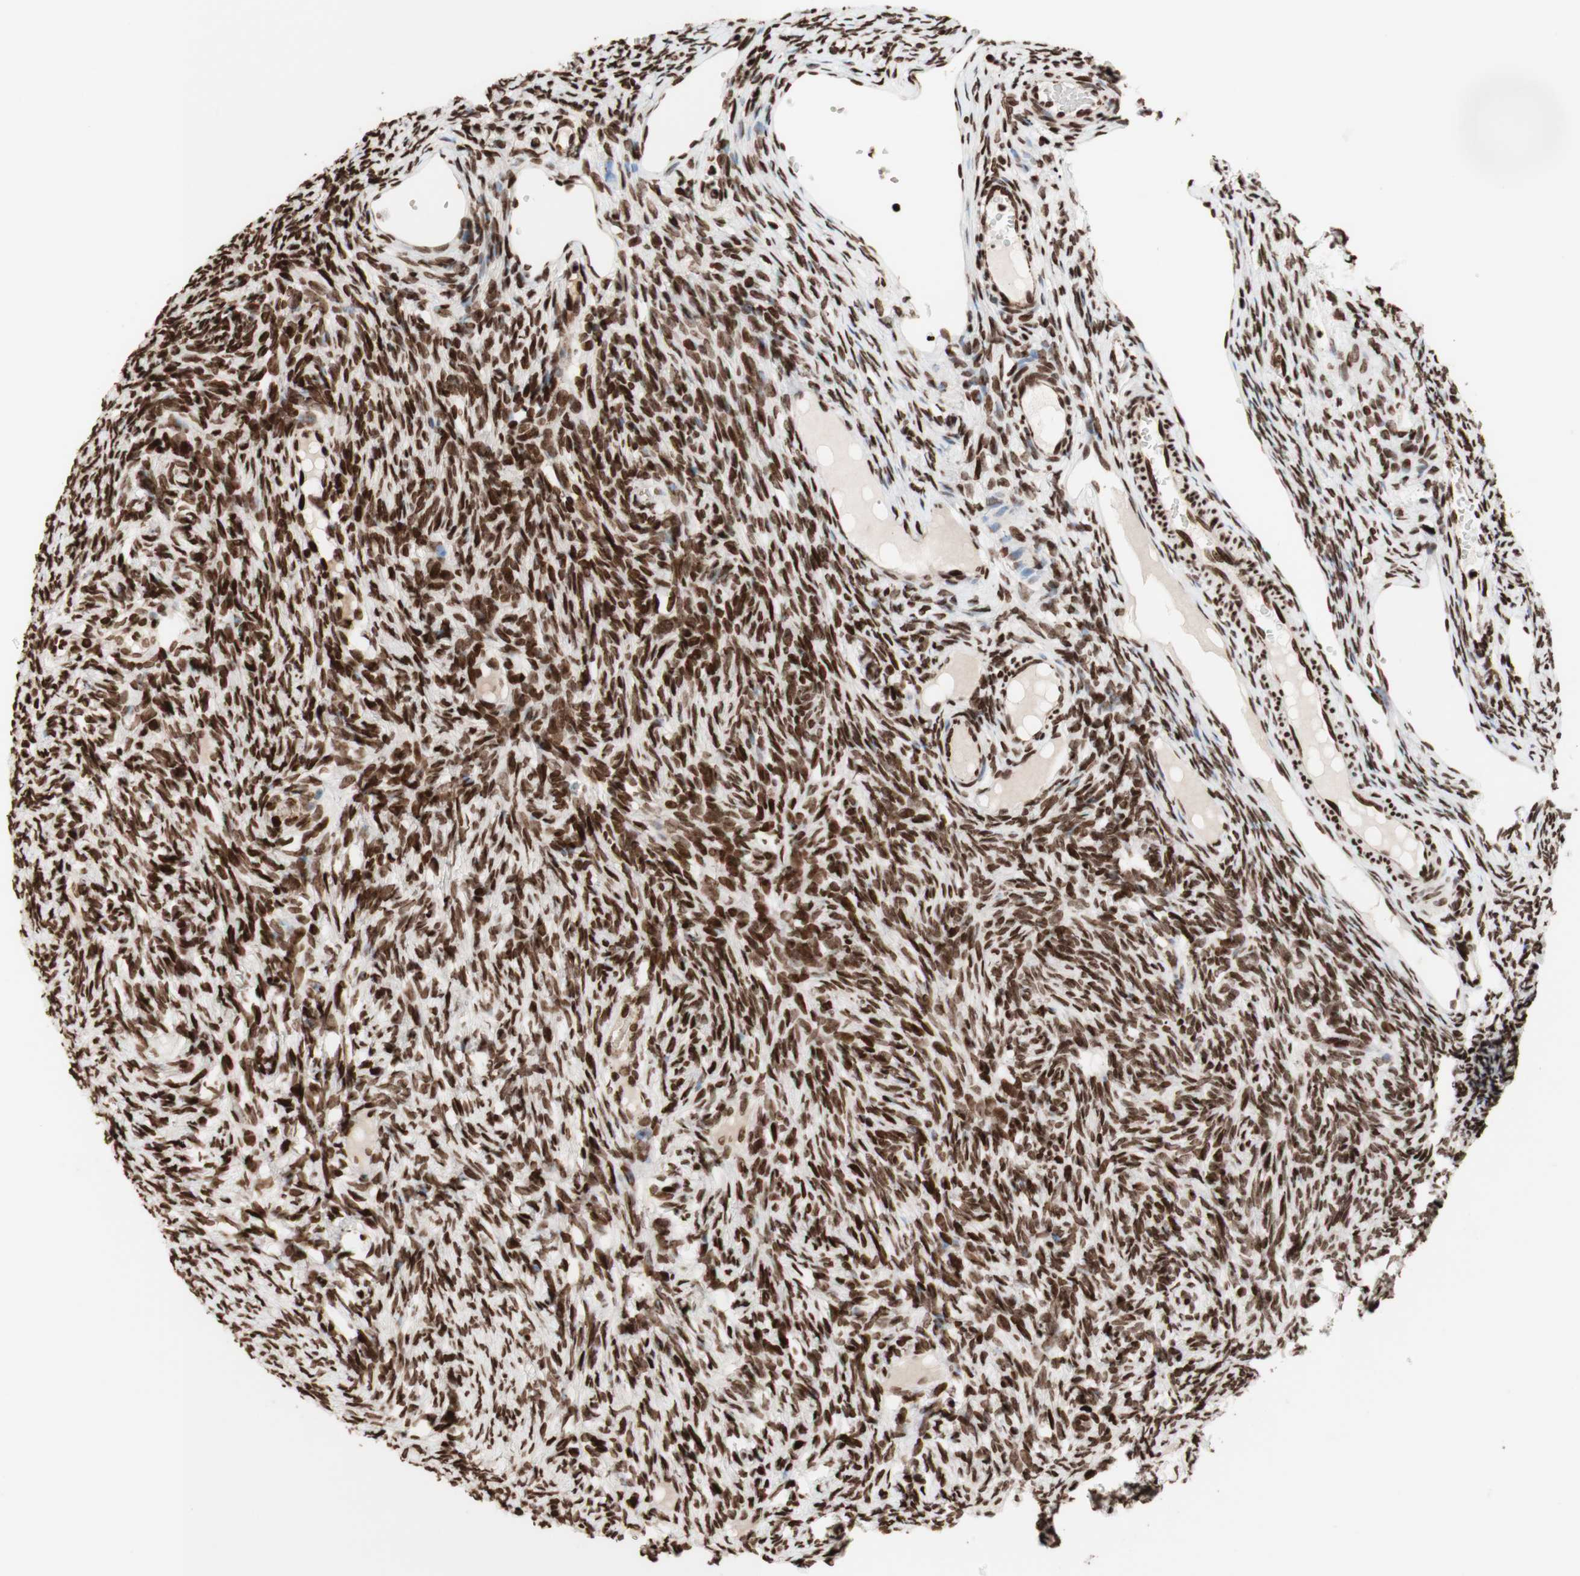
{"staining": {"intensity": "strong", "quantity": ">75%", "location": "nuclear"}, "tissue": "ovary", "cell_type": "Ovarian stroma cells", "image_type": "normal", "snomed": [{"axis": "morphology", "description": "Normal tissue, NOS"}, {"axis": "topography", "description": "Ovary"}], "caption": "Protein expression analysis of benign ovary reveals strong nuclear positivity in approximately >75% of ovarian stroma cells. (IHC, brightfield microscopy, high magnification).", "gene": "NCAPD2", "patient": {"sex": "female", "age": 33}}